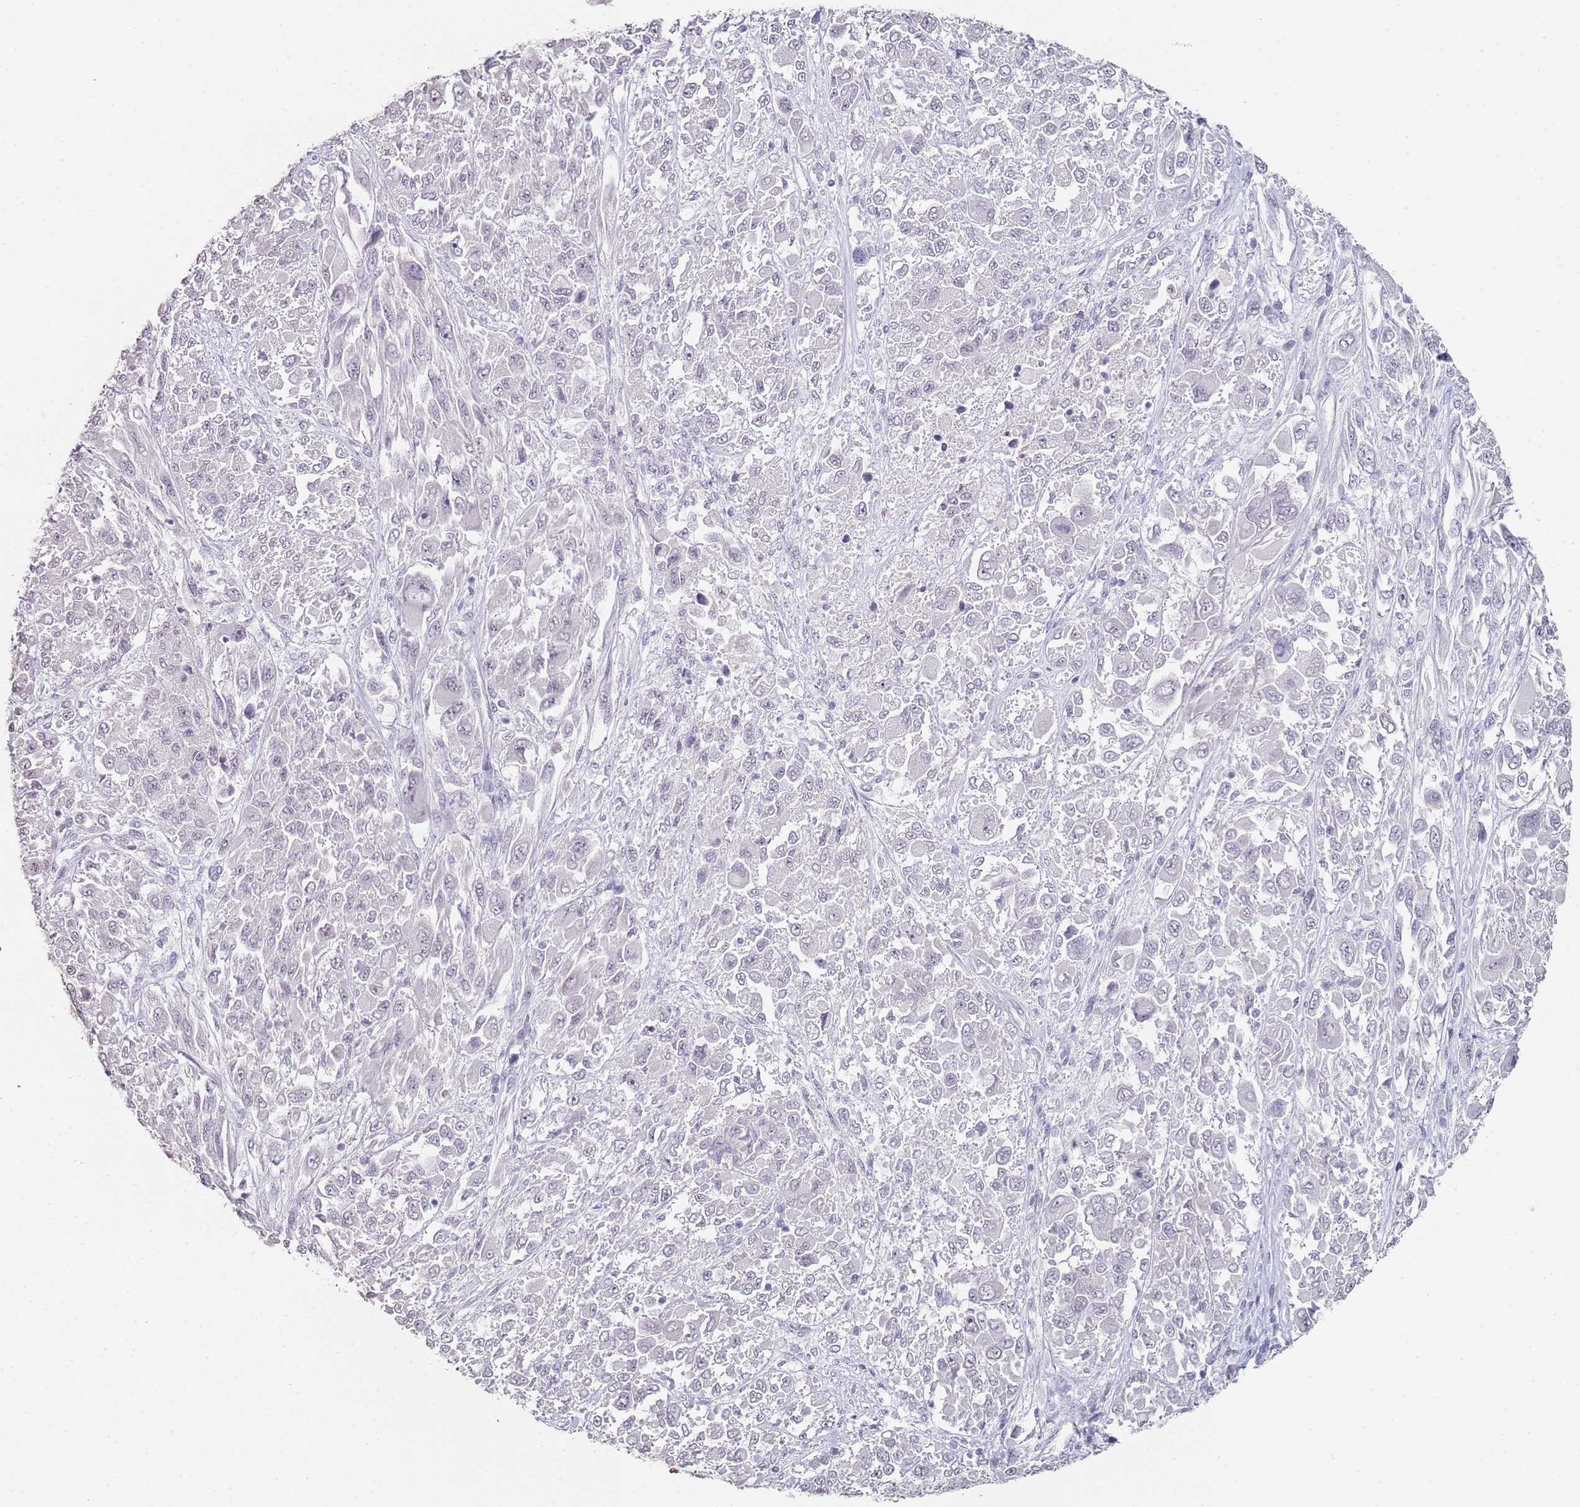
{"staining": {"intensity": "negative", "quantity": "none", "location": "none"}, "tissue": "melanoma", "cell_type": "Tumor cells", "image_type": "cancer", "snomed": [{"axis": "morphology", "description": "Malignant melanoma, NOS"}, {"axis": "topography", "description": "Skin"}], "caption": "This image is of melanoma stained with immunohistochemistry to label a protein in brown with the nuclei are counter-stained blue. There is no staining in tumor cells.", "gene": "DNAH11", "patient": {"sex": "female", "age": 91}}